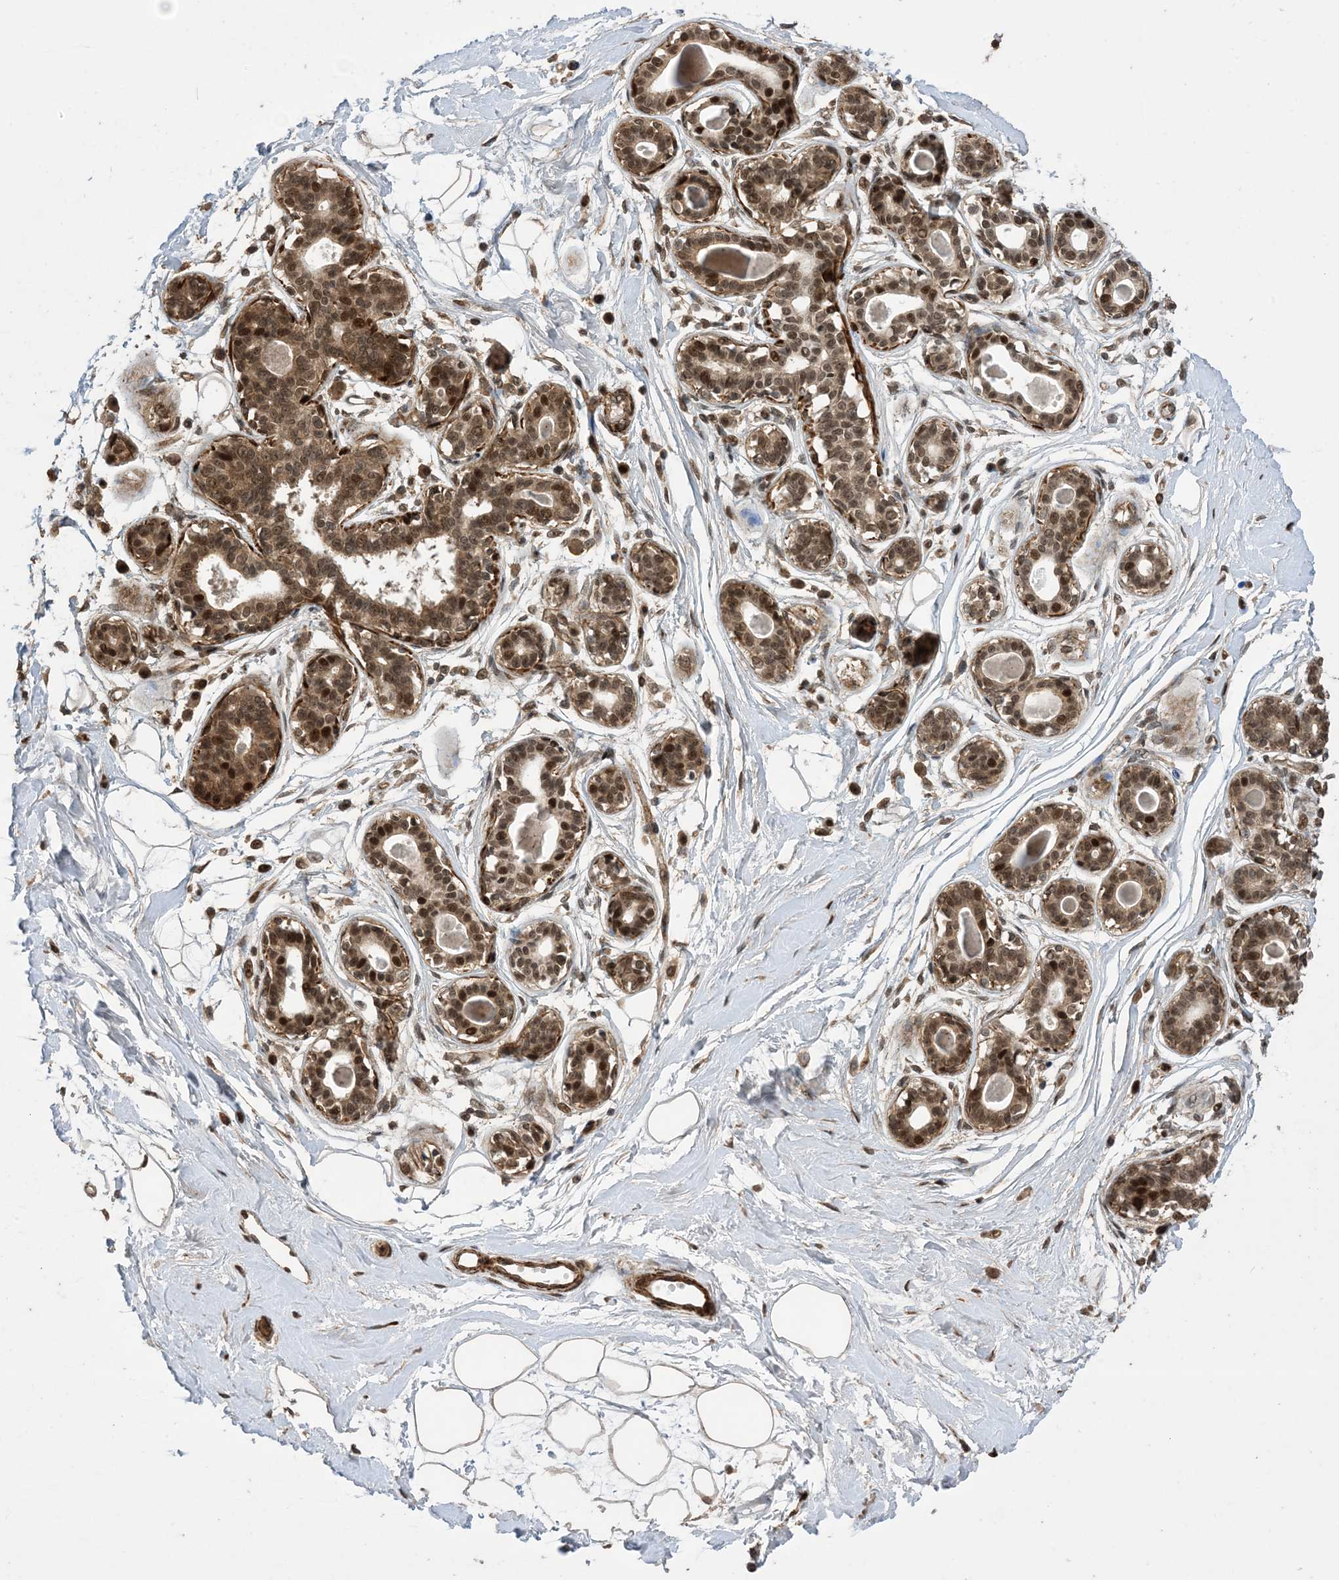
{"staining": {"intensity": "moderate", "quantity": ">75%", "location": "cytoplasmic/membranous"}, "tissue": "breast", "cell_type": "Adipocytes", "image_type": "normal", "snomed": [{"axis": "morphology", "description": "Normal tissue, NOS"}, {"axis": "topography", "description": "Breast"}], "caption": "Normal breast was stained to show a protein in brown. There is medium levels of moderate cytoplasmic/membranous positivity in about >75% of adipocytes. The protein of interest is stained brown, and the nuclei are stained in blue (DAB (3,3'-diaminobenzidine) IHC with brightfield microscopy, high magnification).", "gene": "ZNF511", "patient": {"sex": "female", "age": 45}}